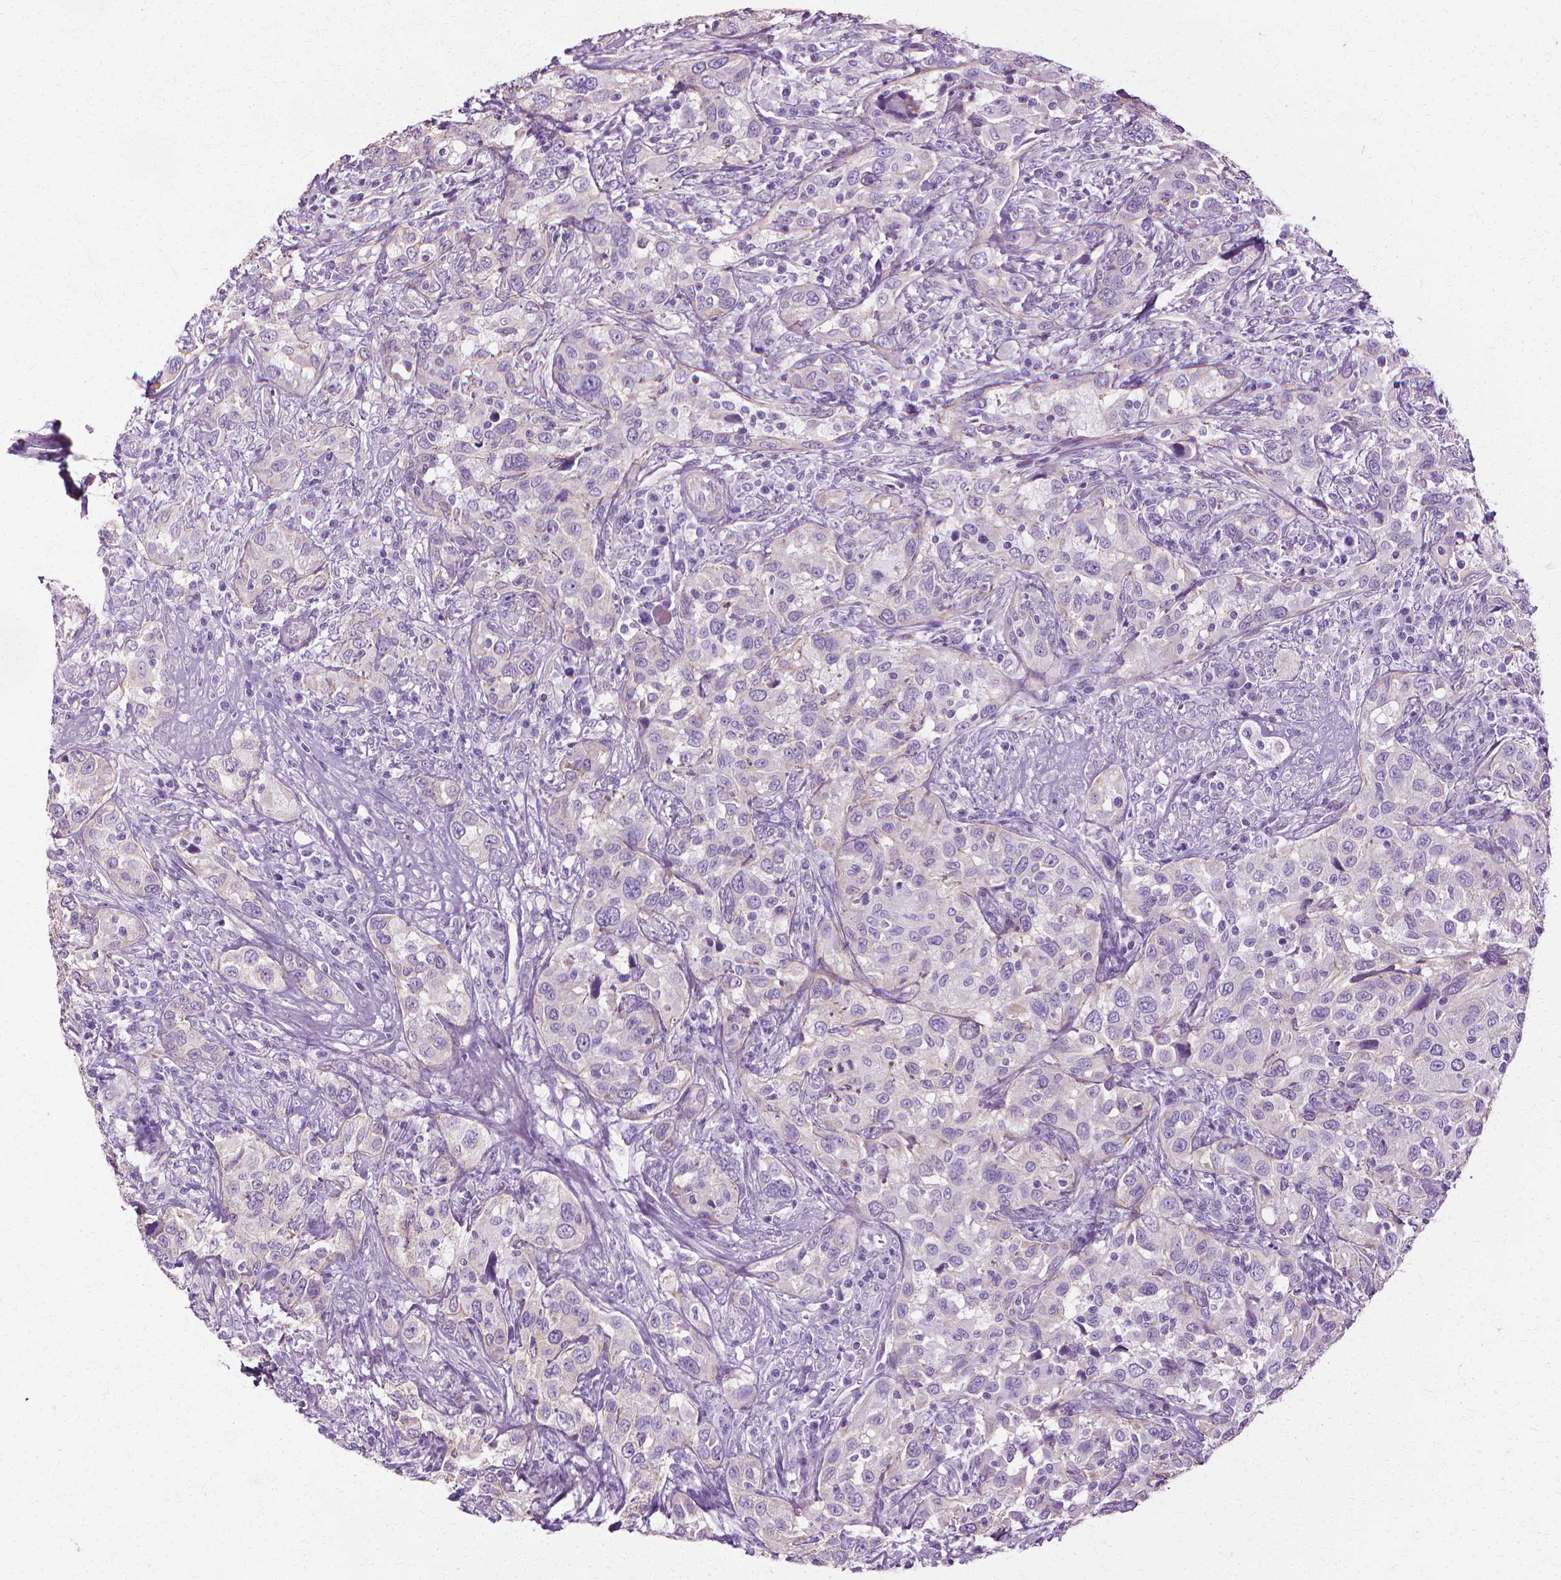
{"staining": {"intensity": "negative", "quantity": "none", "location": "none"}, "tissue": "urothelial cancer", "cell_type": "Tumor cells", "image_type": "cancer", "snomed": [{"axis": "morphology", "description": "Urothelial carcinoma, NOS"}, {"axis": "morphology", "description": "Urothelial carcinoma, High grade"}, {"axis": "topography", "description": "Urinary bladder"}], "caption": "There is no significant staining in tumor cells of transitional cell carcinoma. (DAB IHC, high magnification).", "gene": "CFAP157", "patient": {"sex": "female", "age": 64}}